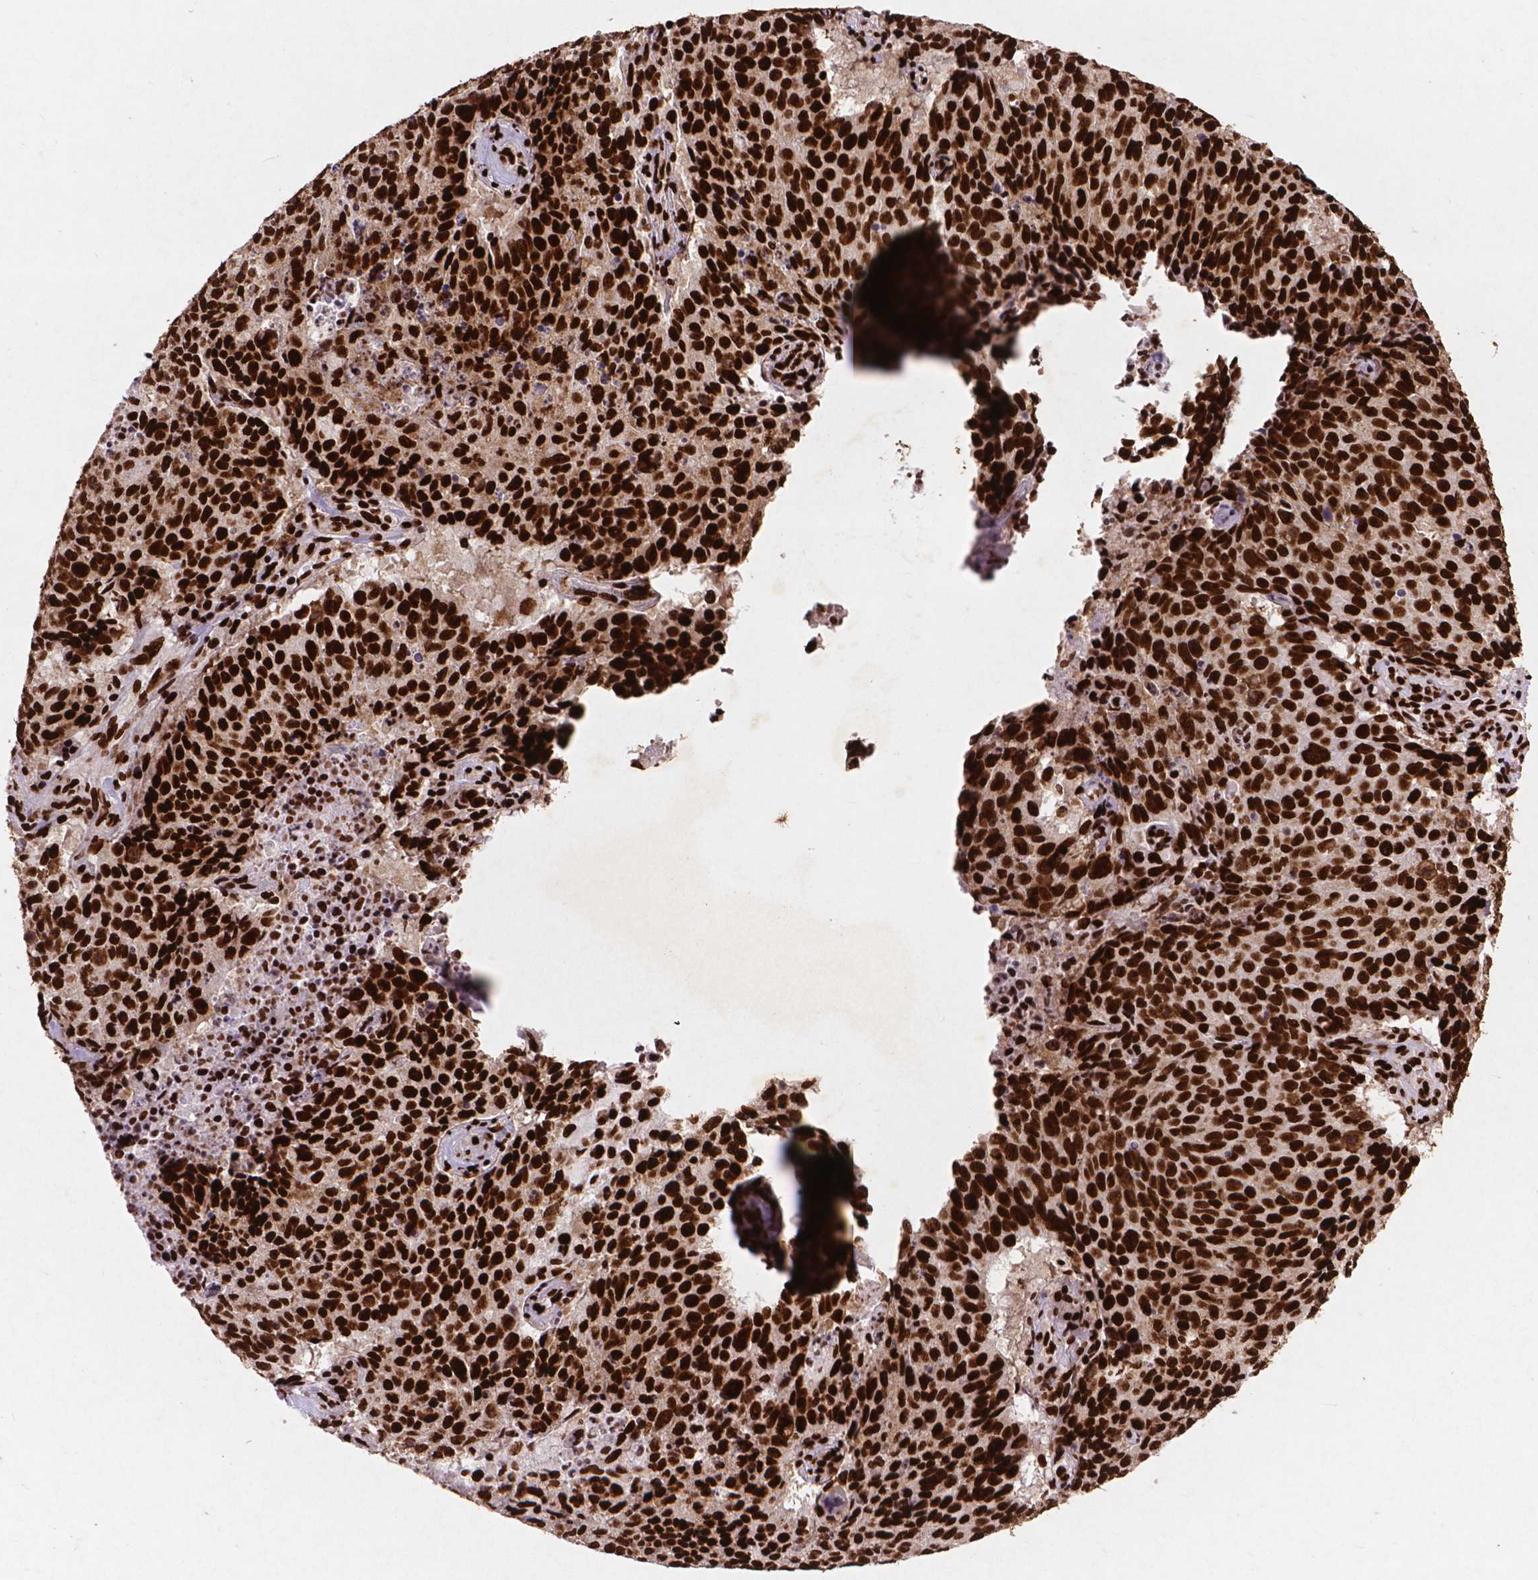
{"staining": {"intensity": "strong", "quantity": ">75%", "location": "nuclear"}, "tissue": "lung cancer", "cell_type": "Tumor cells", "image_type": "cancer", "snomed": [{"axis": "morphology", "description": "Normal tissue, NOS"}, {"axis": "morphology", "description": "Squamous cell carcinoma, NOS"}, {"axis": "topography", "description": "Bronchus"}, {"axis": "topography", "description": "Lung"}], "caption": "Brown immunohistochemical staining in lung squamous cell carcinoma exhibits strong nuclear expression in approximately >75% of tumor cells. (Brightfield microscopy of DAB IHC at high magnification).", "gene": "CITED2", "patient": {"sex": "male", "age": 64}}